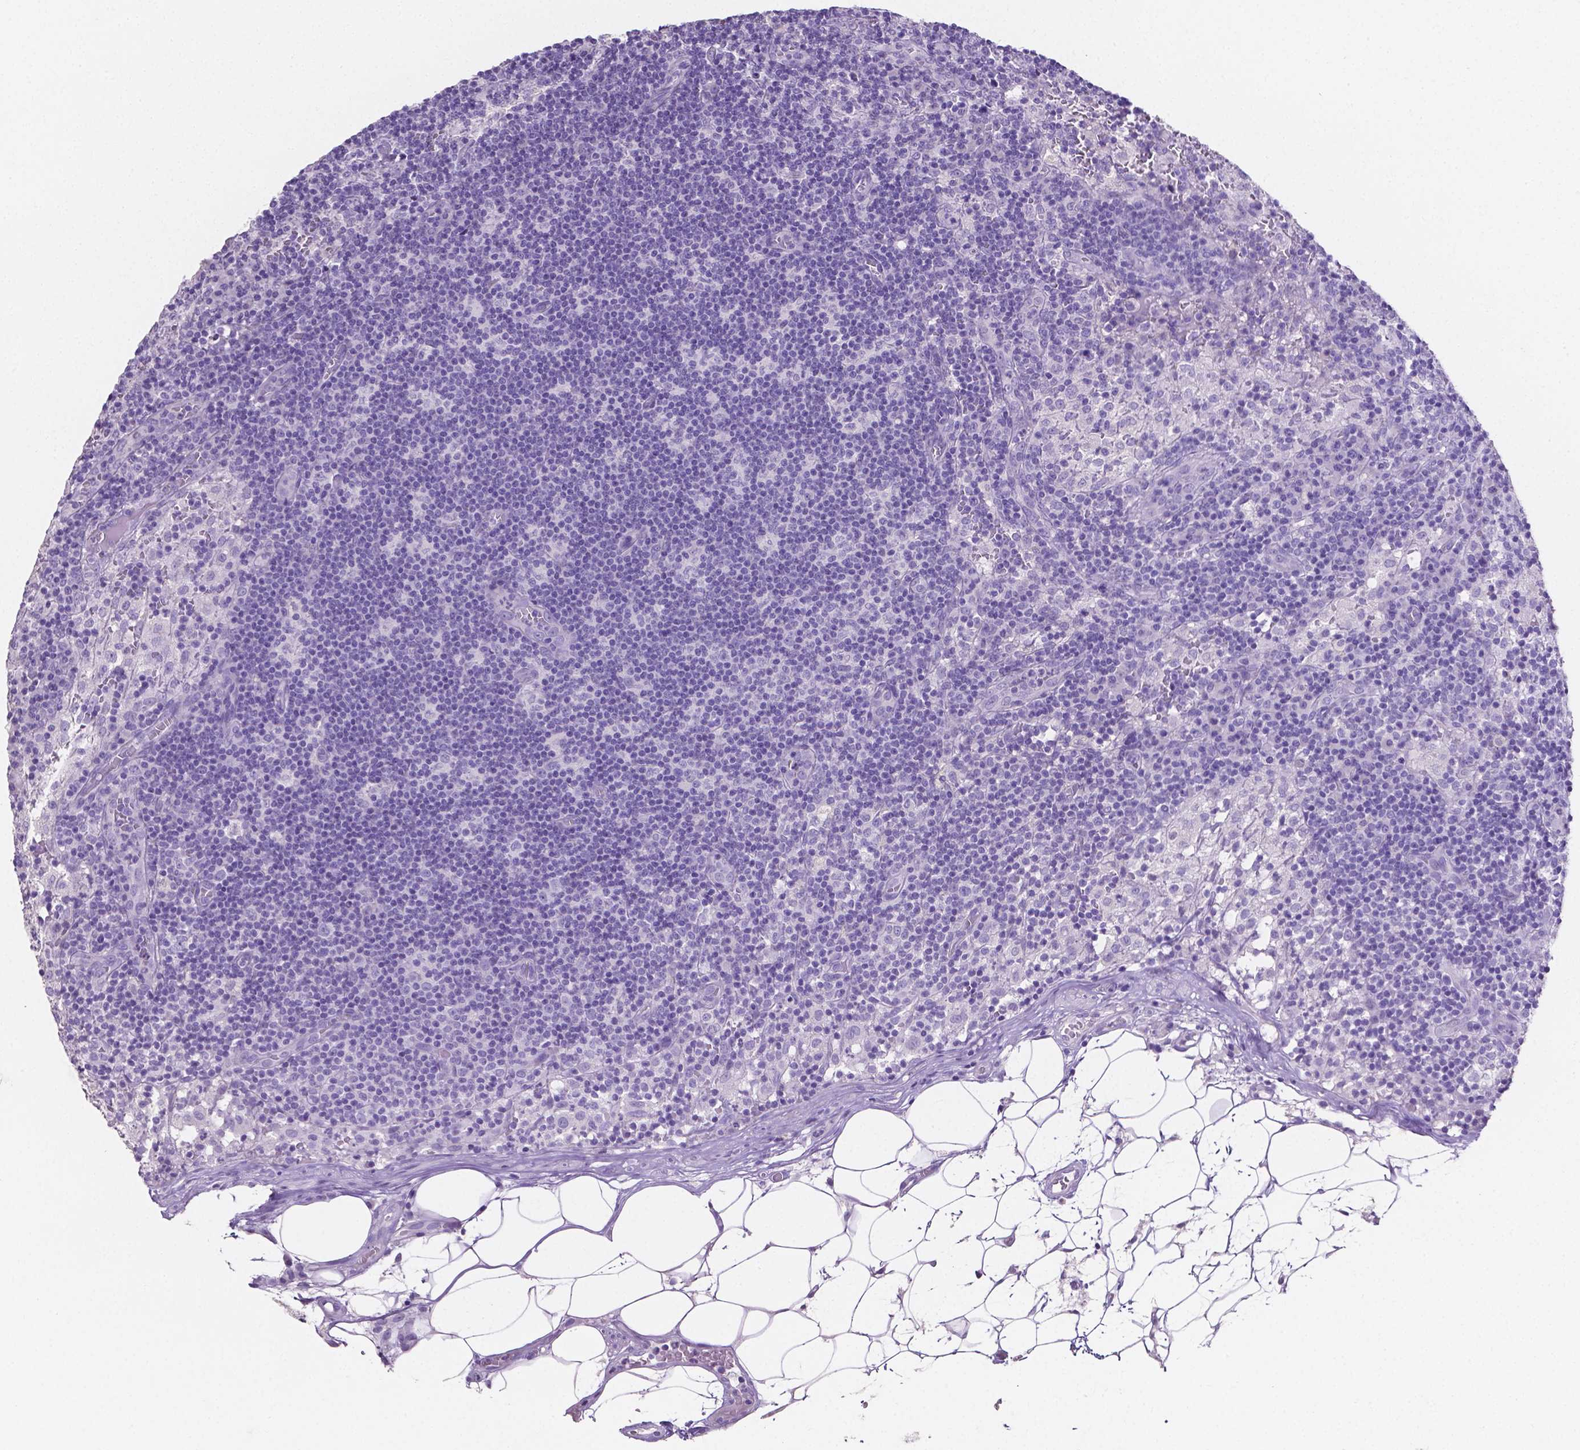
{"staining": {"intensity": "negative", "quantity": "none", "location": "none"}, "tissue": "lymph node", "cell_type": "Germinal center cells", "image_type": "normal", "snomed": [{"axis": "morphology", "description": "Normal tissue, NOS"}, {"axis": "topography", "description": "Lymph node"}], "caption": "Immunohistochemistry (IHC) image of benign human lymph node stained for a protein (brown), which shows no positivity in germinal center cells.", "gene": "SLC22A2", "patient": {"sex": "male", "age": 62}}